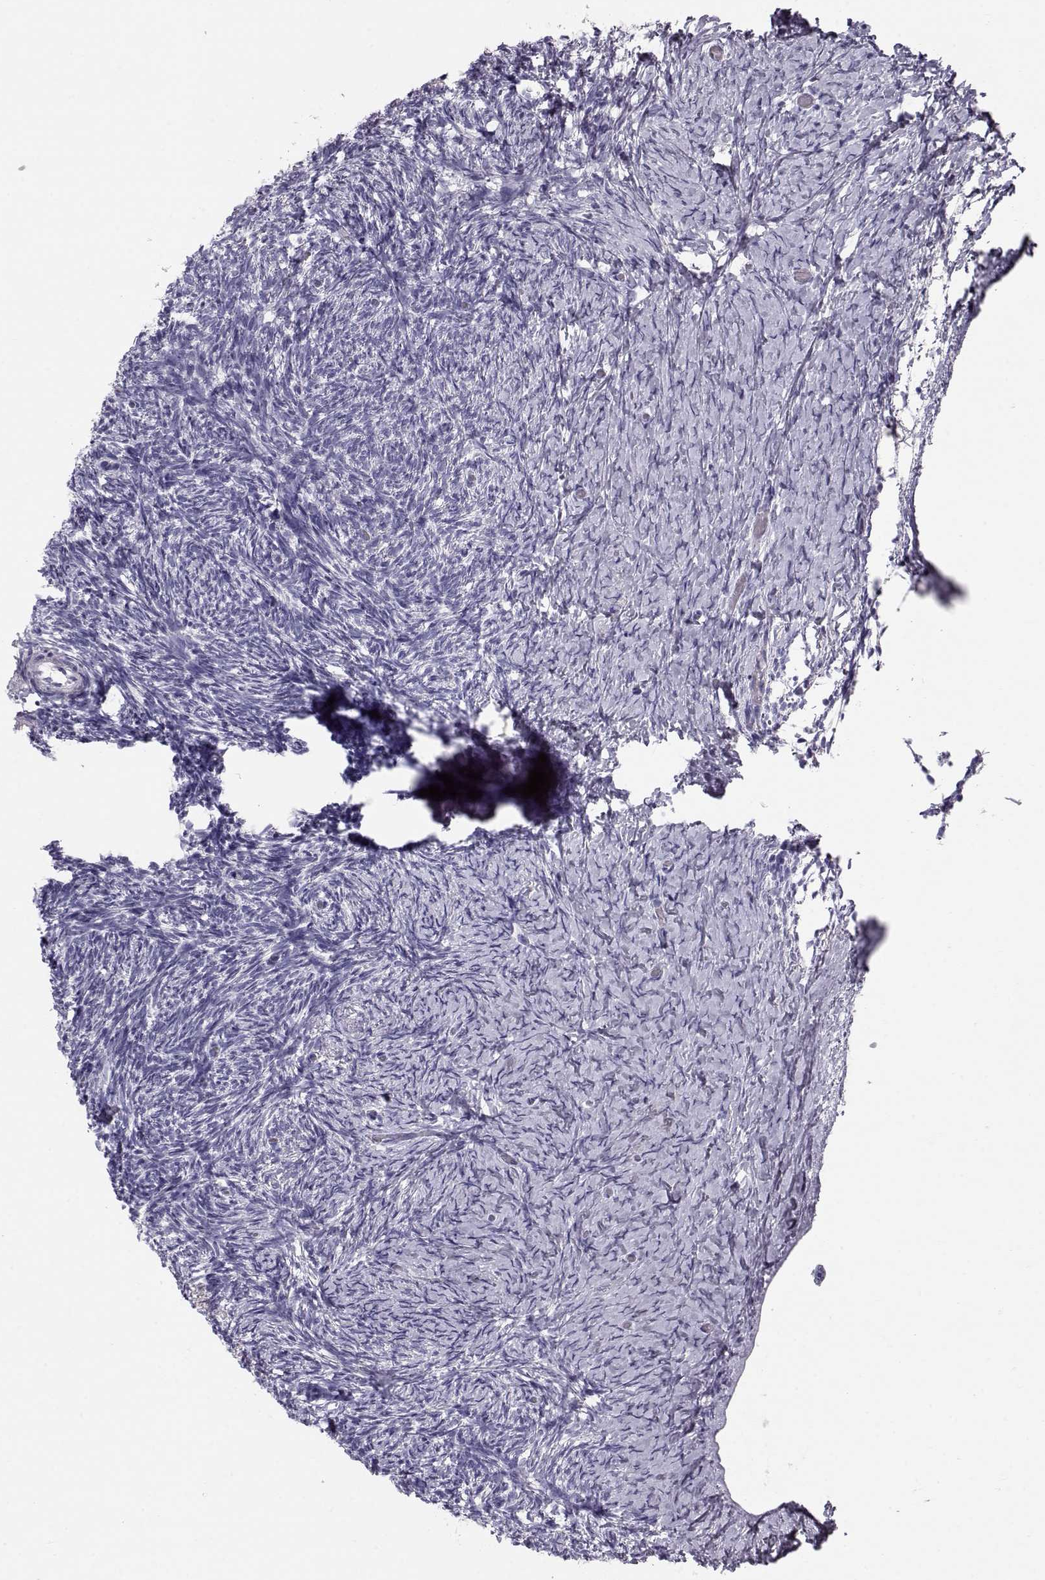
{"staining": {"intensity": "negative", "quantity": "none", "location": "none"}, "tissue": "ovary", "cell_type": "Follicle cells", "image_type": "normal", "snomed": [{"axis": "morphology", "description": "Normal tissue, NOS"}, {"axis": "topography", "description": "Ovary"}], "caption": "This histopathology image is of normal ovary stained with immunohistochemistry (IHC) to label a protein in brown with the nuclei are counter-stained blue. There is no staining in follicle cells.", "gene": "GPR26", "patient": {"sex": "female", "age": 39}}